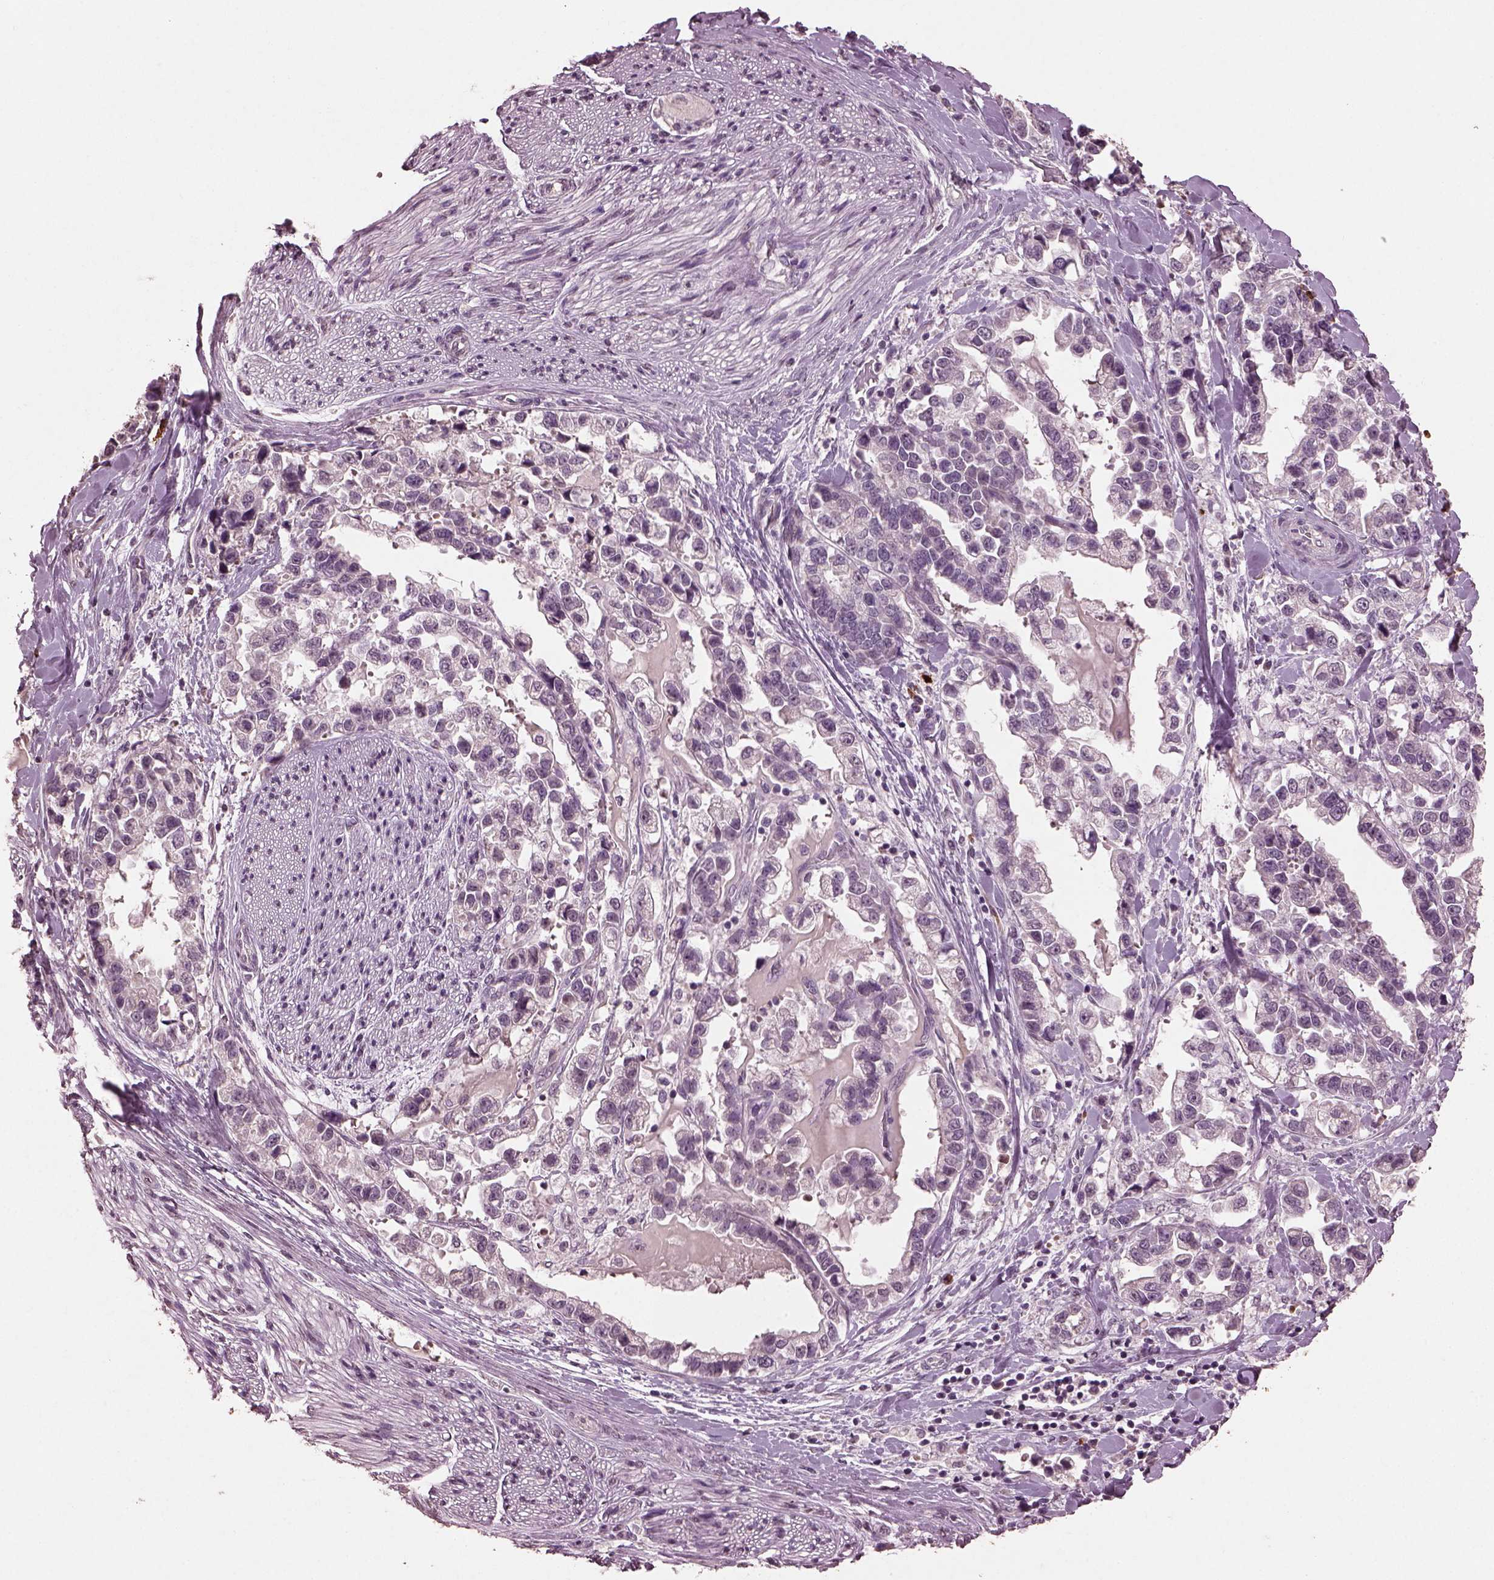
{"staining": {"intensity": "negative", "quantity": "none", "location": "none"}, "tissue": "stomach cancer", "cell_type": "Tumor cells", "image_type": "cancer", "snomed": [{"axis": "morphology", "description": "Adenocarcinoma, NOS"}, {"axis": "topography", "description": "Stomach"}], "caption": "DAB (3,3'-diaminobenzidine) immunohistochemical staining of adenocarcinoma (stomach) reveals no significant expression in tumor cells.", "gene": "IL18RAP", "patient": {"sex": "male", "age": 59}}